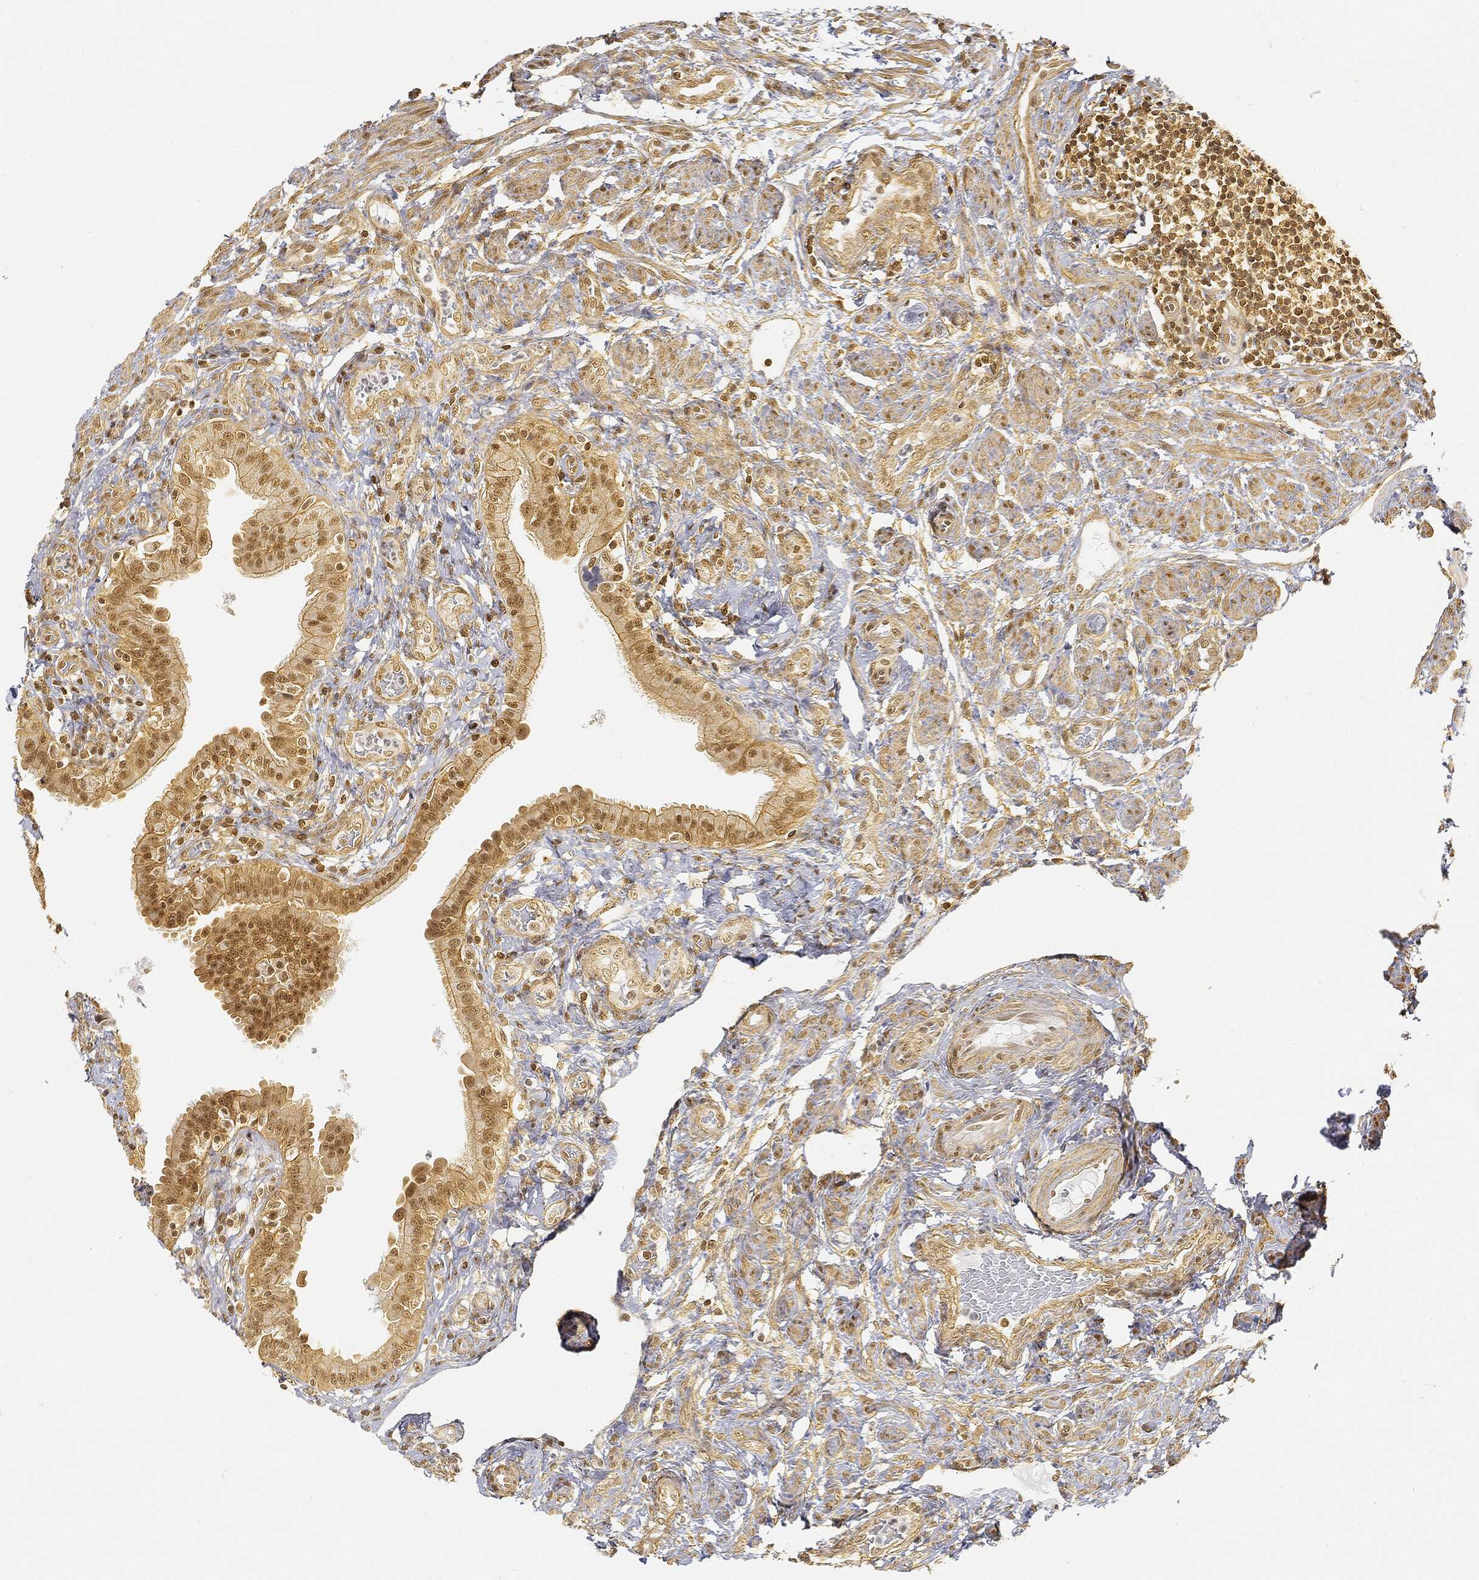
{"staining": {"intensity": "moderate", "quantity": ">75%", "location": "cytoplasmic/membranous,nuclear"}, "tissue": "fallopian tube", "cell_type": "Glandular cells", "image_type": "normal", "snomed": [{"axis": "morphology", "description": "Normal tissue, NOS"}, {"axis": "topography", "description": "Fallopian tube"}], "caption": "Immunohistochemistry (IHC) of benign human fallopian tube demonstrates medium levels of moderate cytoplasmic/membranous,nuclear expression in about >75% of glandular cells. The staining is performed using DAB (3,3'-diaminobenzidine) brown chromogen to label protein expression. The nuclei are counter-stained blue using hematoxylin.", "gene": "RSRC2", "patient": {"sex": "female", "age": 41}}